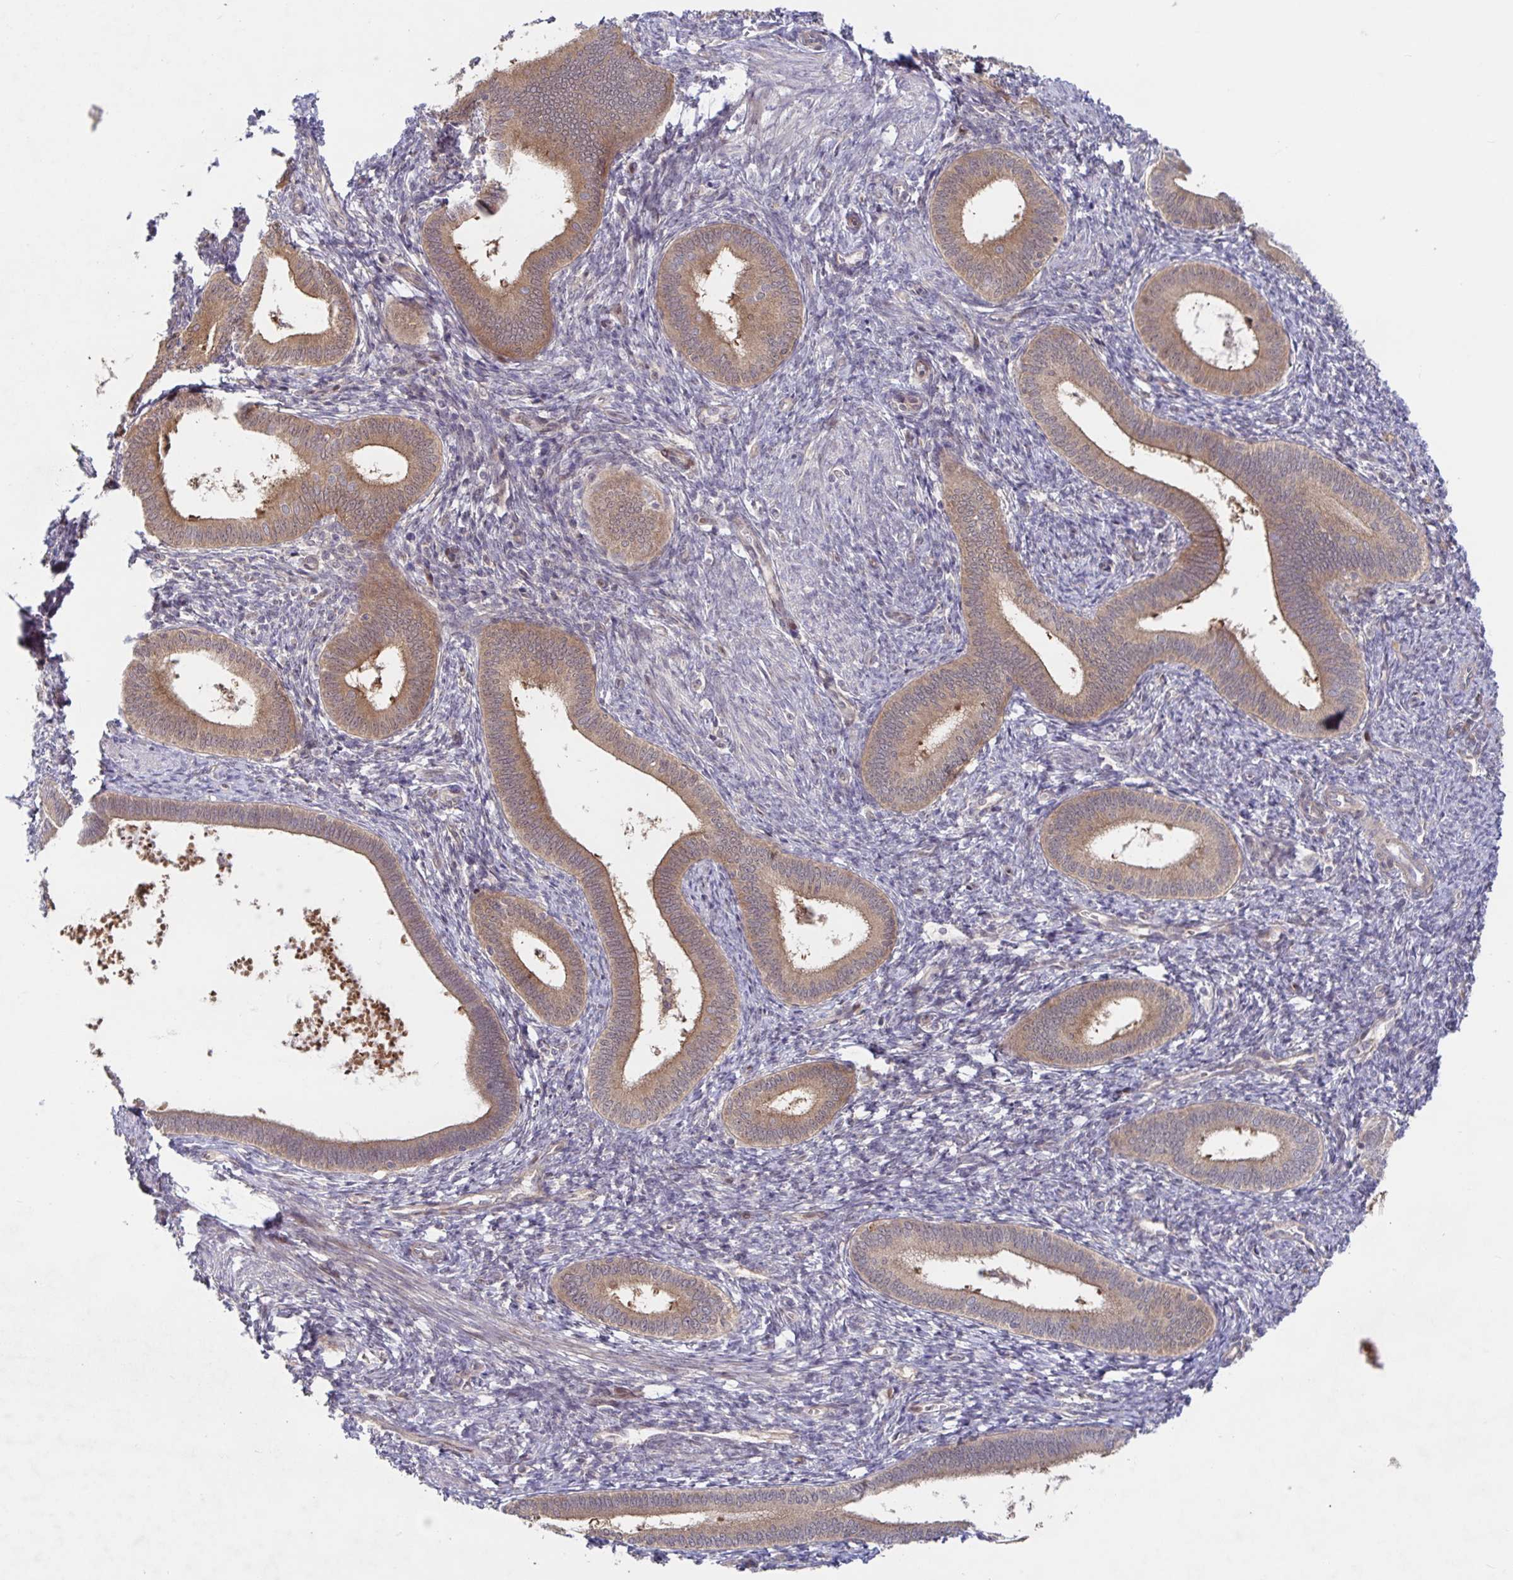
{"staining": {"intensity": "weak", "quantity": "<25%", "location": "cytoplasmic/membranous"}, "tissue": "endometrium", "cell_type": "Cells in endometrial stroma", "image_type": "normal", "snomed": [{"axis": "morphology", "description": "Normal tissue, NOS"}, {"axis": "topography", "description": "Endometrium"}], "caption": "Image shows no protein expression in cells in endometrial stroma of benign endometrium.", "gene": "AACS", "patient": {"sex": "female", "age": 41}}